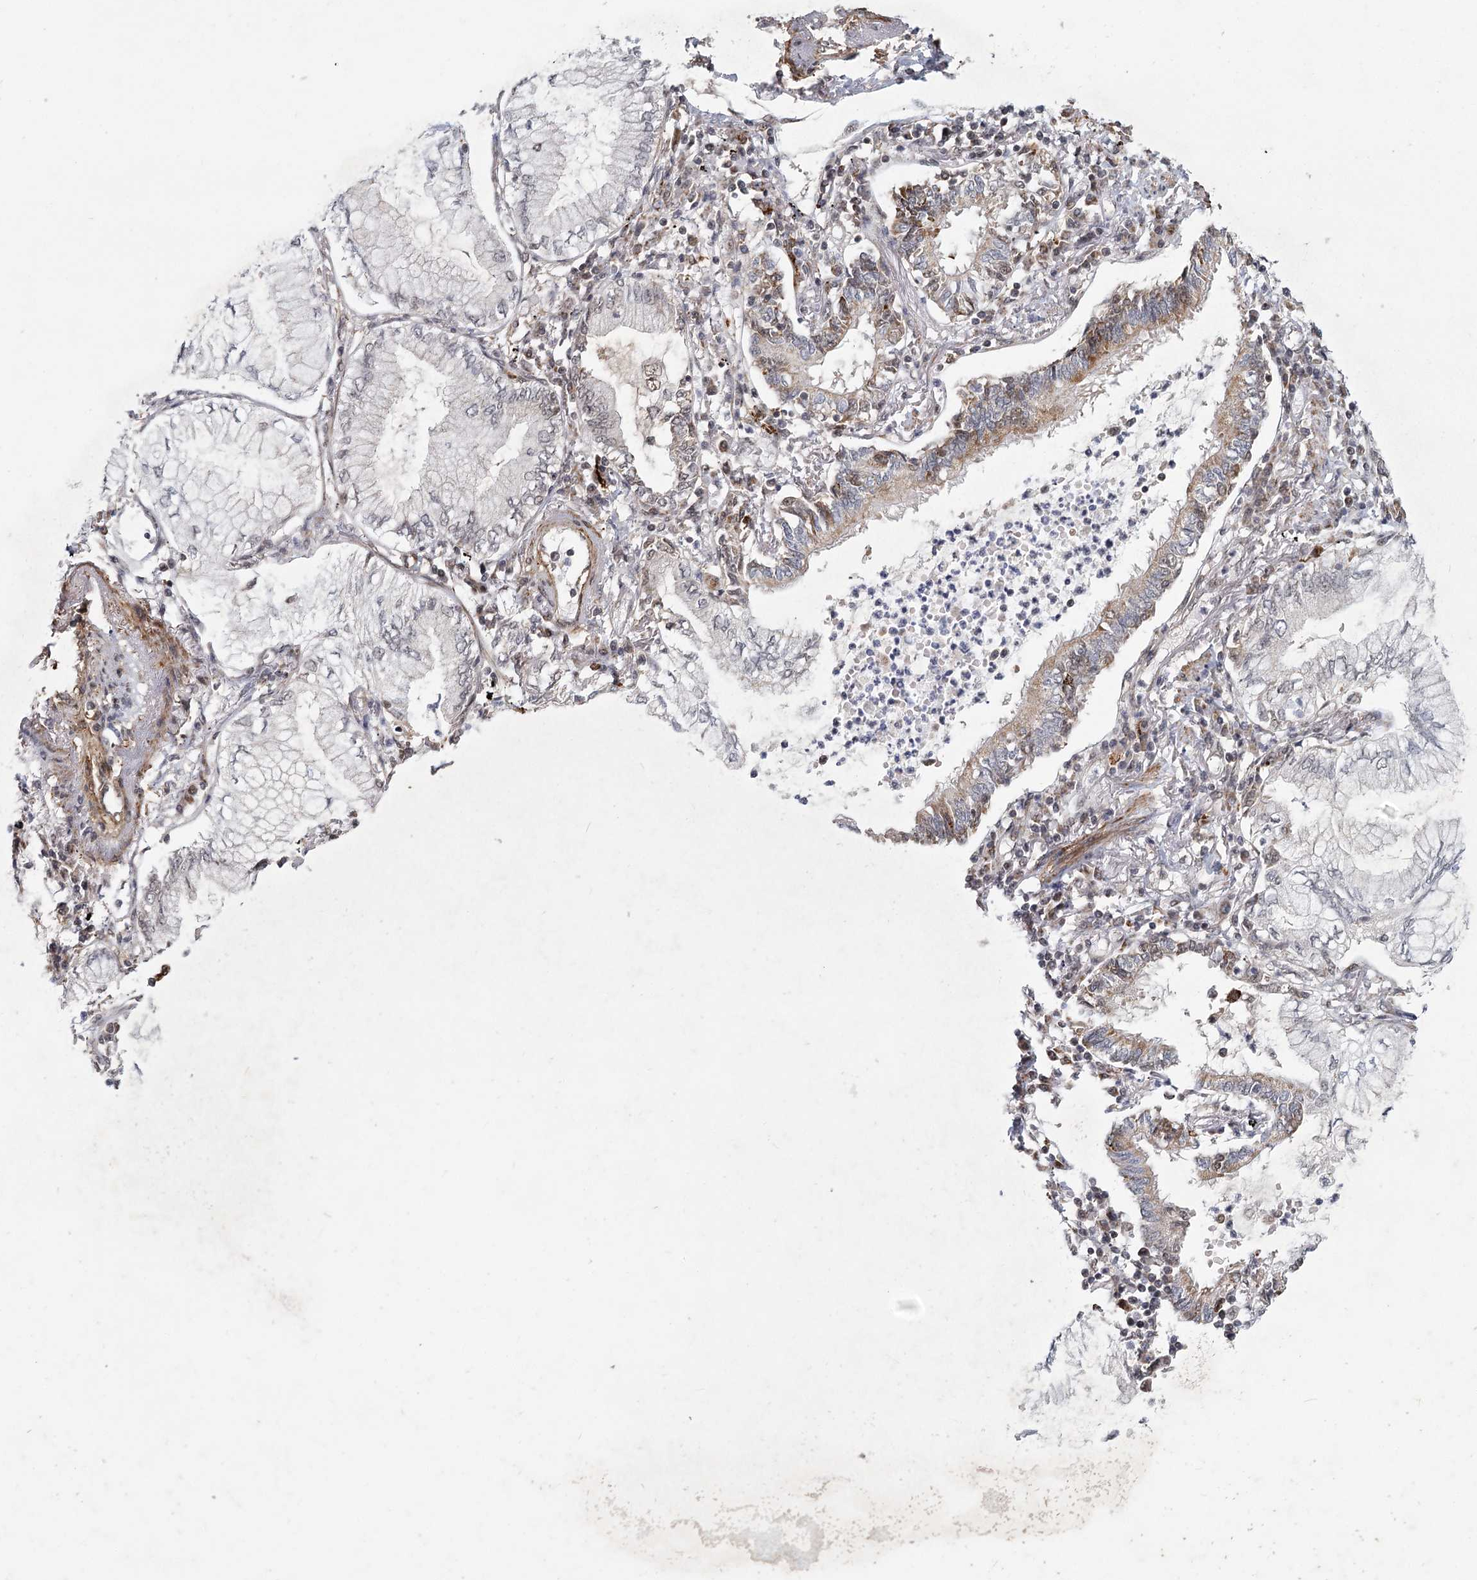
{"staining": {"intensity": "weak", "quantity": "<25%", "location": "cytoplasmic/membranous"}, "tissue": "lung cancer", "cell_type": "Tumor cells", "image_type": "cancer", "snomed": [{"axis": "morphology", "description": "Adenocarcinoma, NOS"}, {"axis": "topography", "description": "Lung"}], "caption": "Immunohistochemical staining of lung cancer exhibits no significant expression in tumor cells.", "gene": "ZCCHC24", "patient": {"sex": "female", "age": 70}}